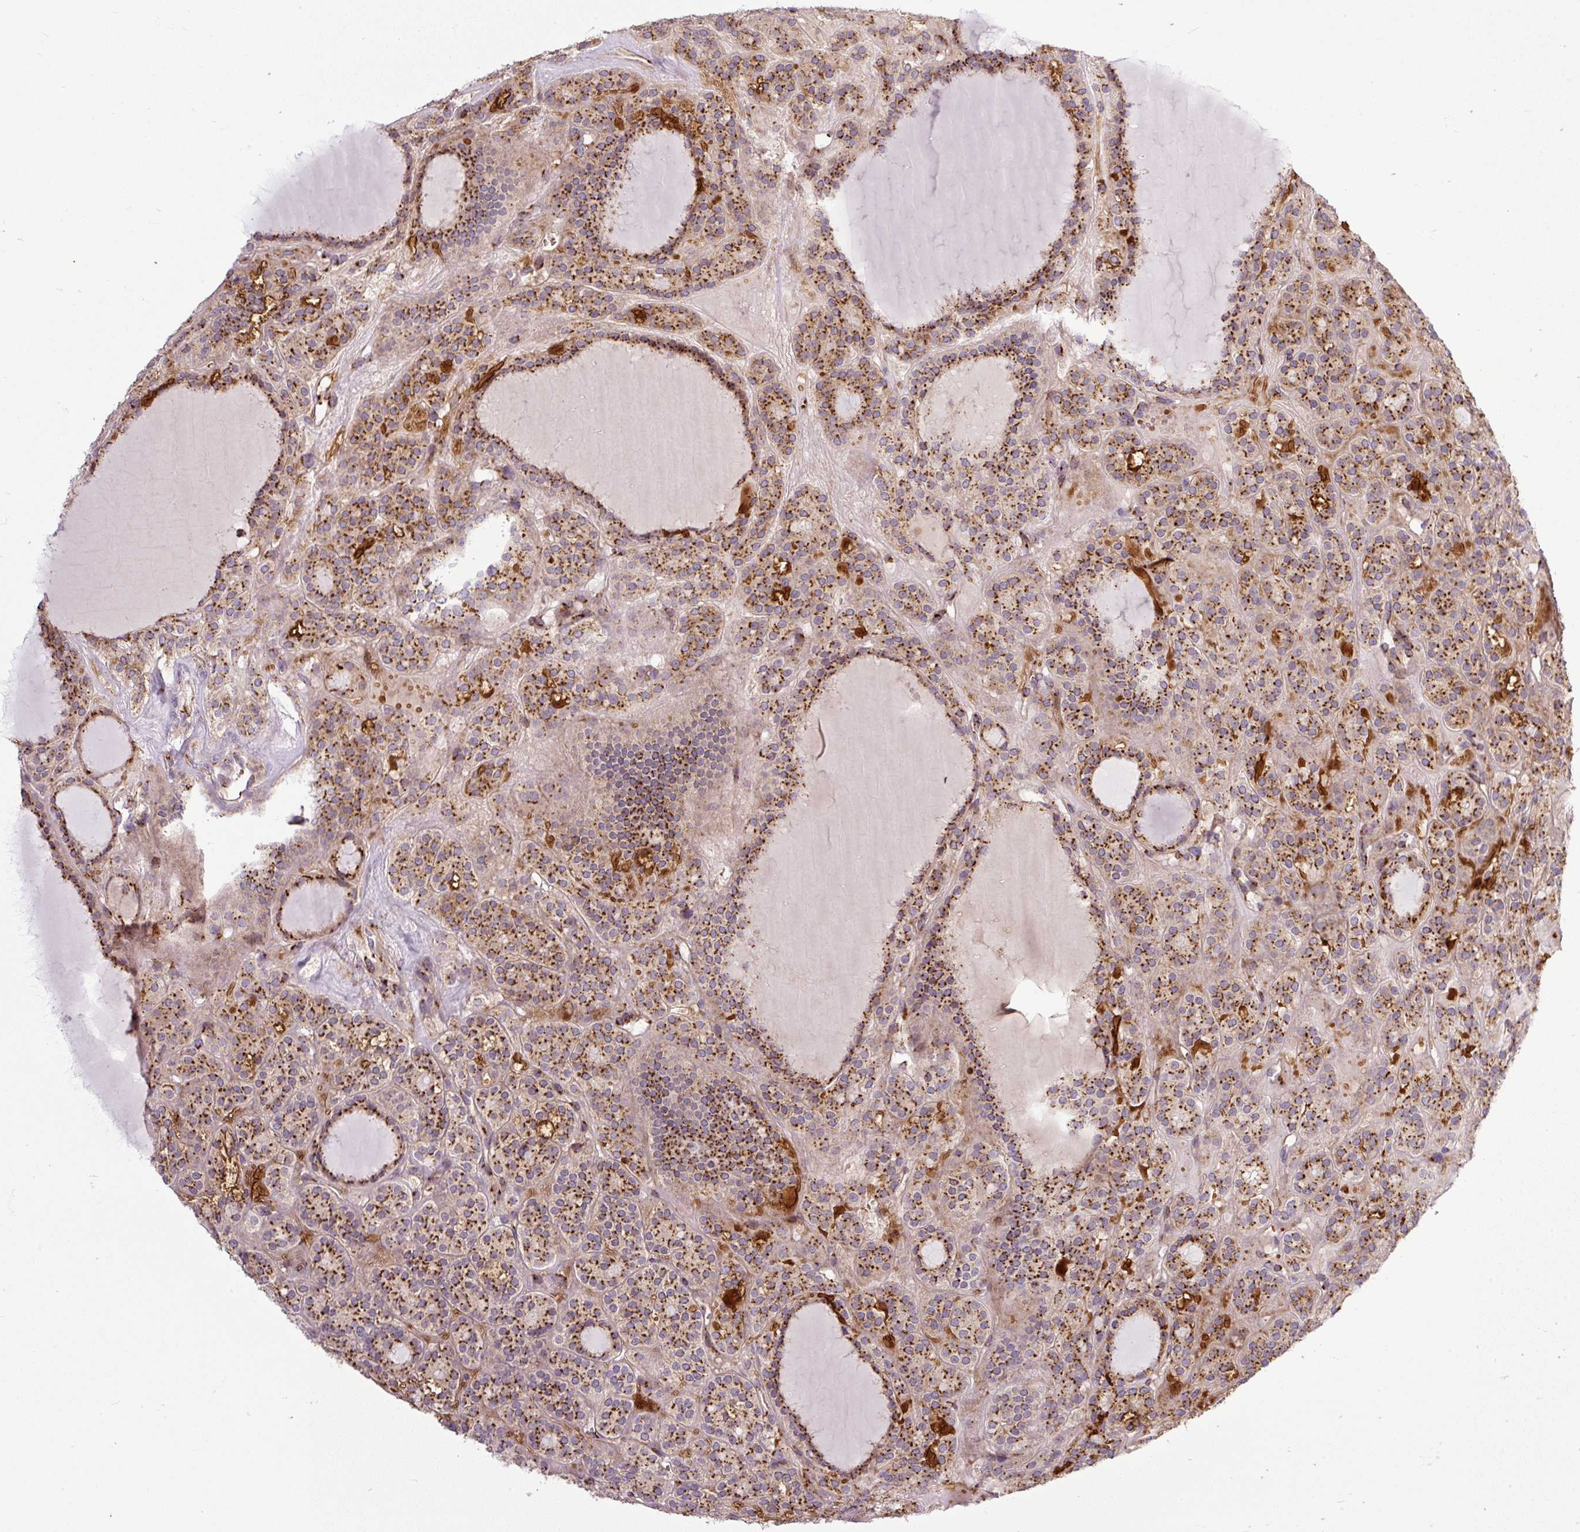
{"staining": {"intensity": "strong", "quantity": ">75%", "location": "cytoplasmic/membranous"}, "tissue": "thyroid cancer", "cell_type": "Tumor cells", "image_type": "cancer", "snomed": [{"axis": "morphology", "description": "Follicular adenoma carcinoma, NOS"}, {"axis": "topography", "description": "Thyroid gland"}], "caption": "Strong cytoplasmic/membranous staining for a protein is identified in approximately >75% of tumor cells of thyroid follicular adenoma carcinoma using IHC.", "gene": "MSMP", "patient": {"sex": "female", "age": 63}}